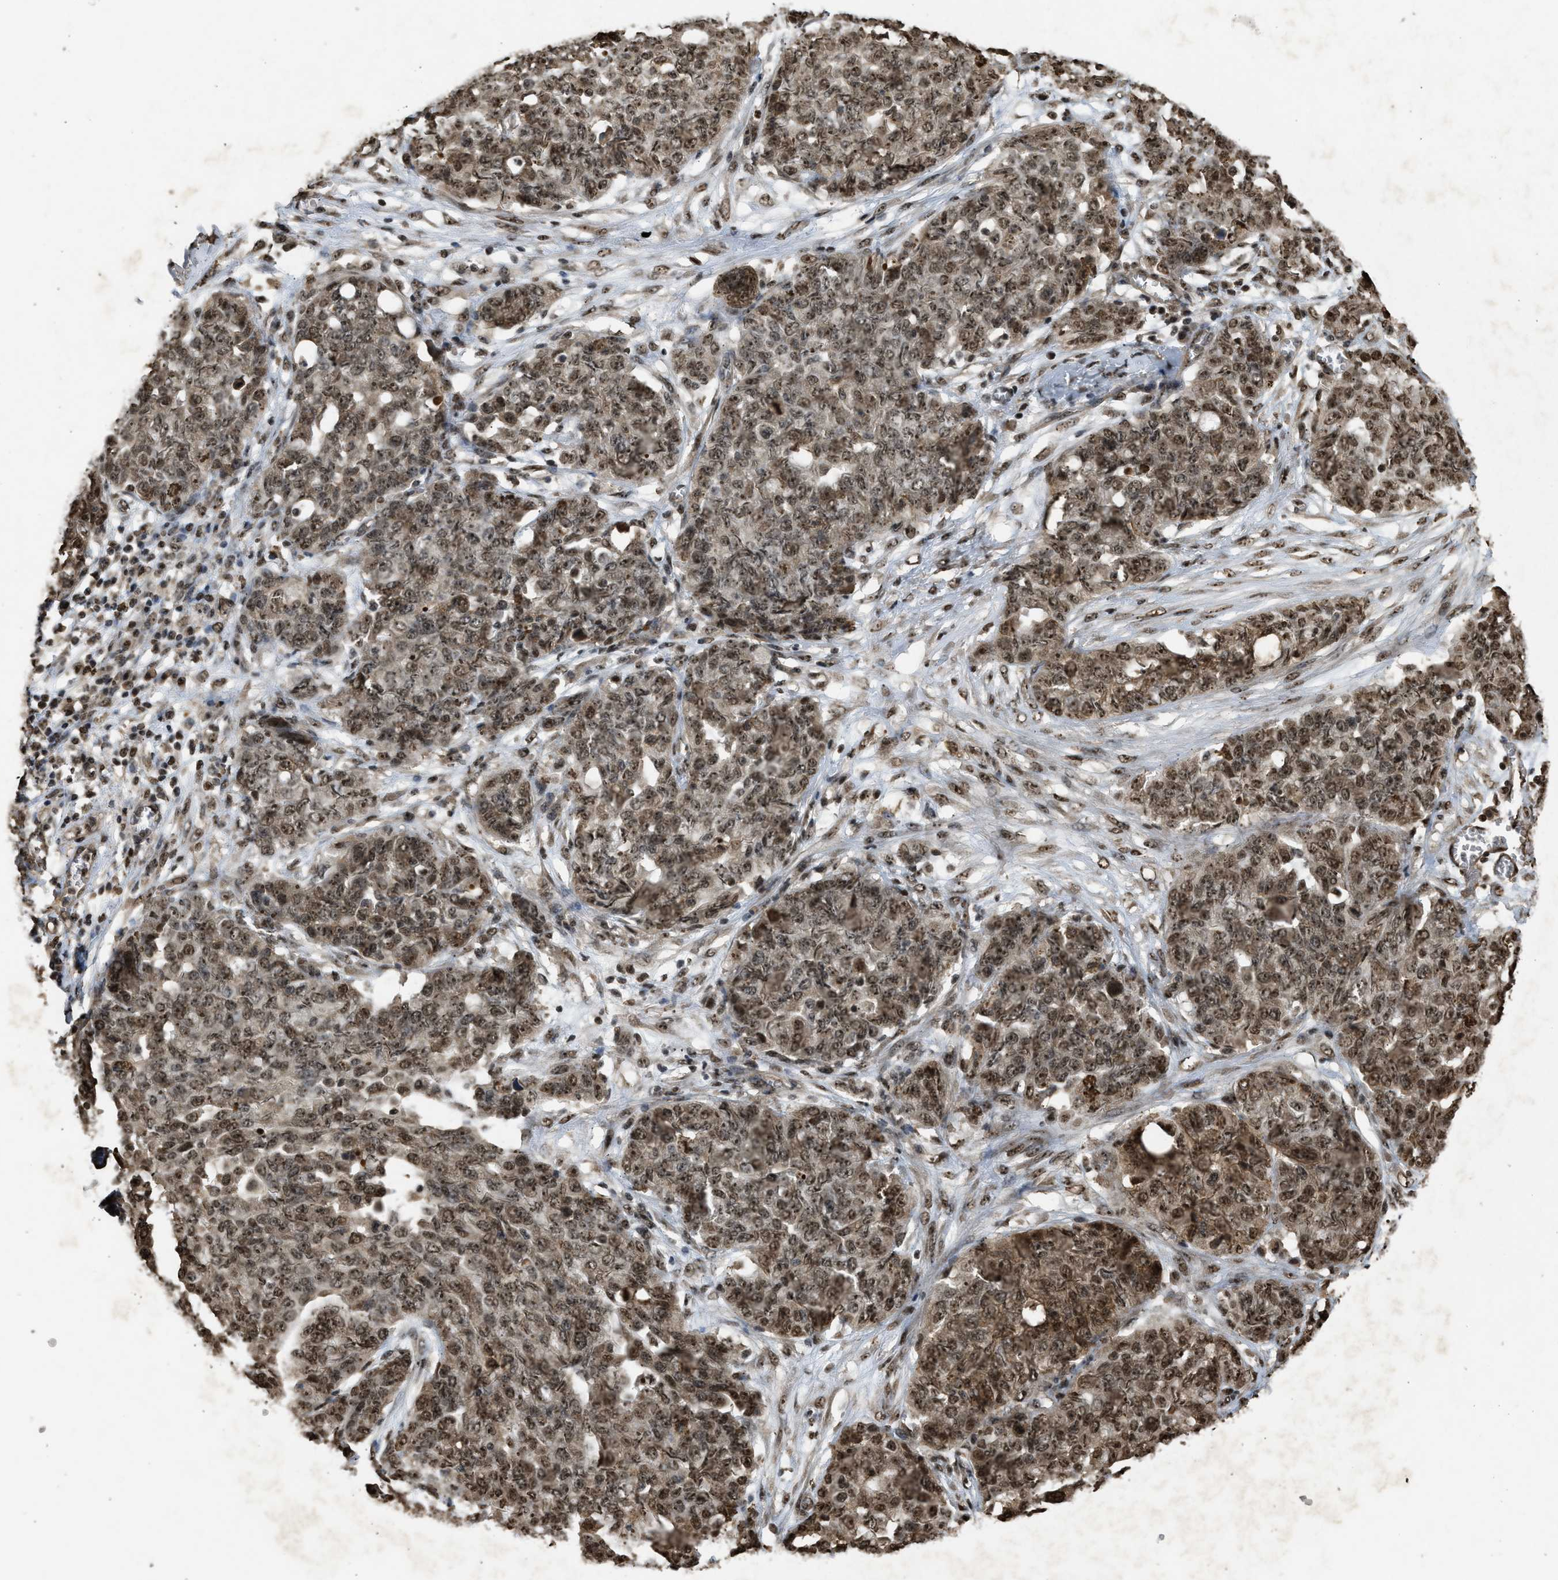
{"staining": {"intensity": "moderate", "quantity": ">75%", "location": "cytoplasmic/membranous,nuclear"}, "tissue": "ovarian cancer", "cell_type": "Tumor cells", "image_type": "cancer", "snomed": [{"axis": "morphology", "description": "Cystadenocarcinoma, serous, NOS"}, {"axis": "topography", "description": "Soft tissue"}, {"axis": "topography", "description": "Ovary"}], "caption": "Ovarian cancer stained with DAB (3,3'-diaminobenzidine) IHC displays medium levels of moderate cytoplasmic/membranous and nuclear staining in approximately >75% of tumor cells.", "gene": "TFDP2", "patient": {"sex": "female", "age": 57}}